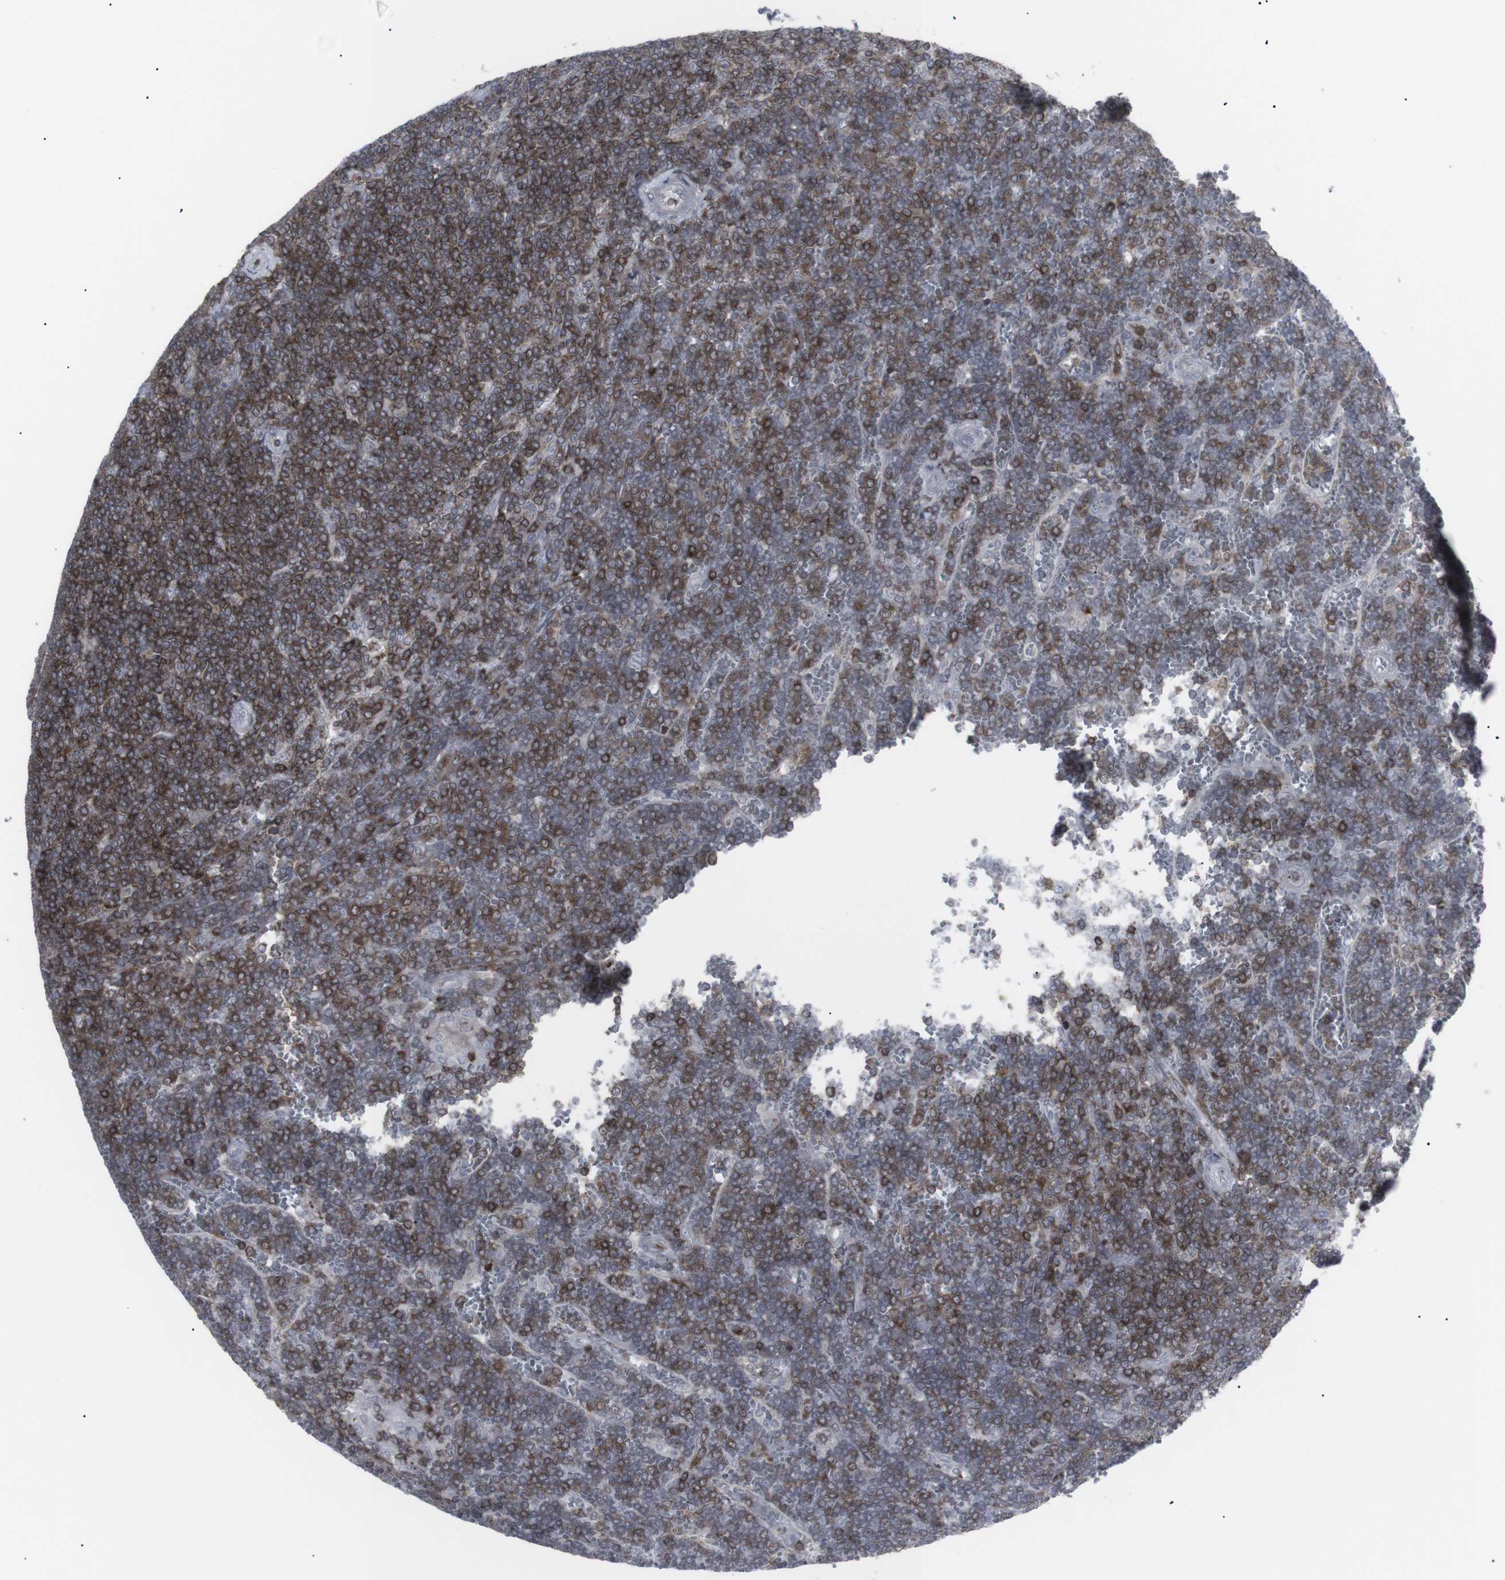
{"staining": {"intensity": "strong", "quantity": ">75%", "location": "cytoplasmic/membranous"}, "tissue": "lymphoma", "cell_type": "Tumor cells", "image_type": "cancer", "snomed": [{"axis": "morphology", "description": "Malignant lymphoma, non-Hodgkin's type, Low grade"}, {"axis": "topography", "description": "Spleen"}], "caption": "The photomicrograph demonstrates a brown stain indicating the presence of a protein in the cytoplasmic/membranous of tumor cells in lymphoma.", "gene": "APOBEC2", "patient": {"sex": "female", "age": 19}}